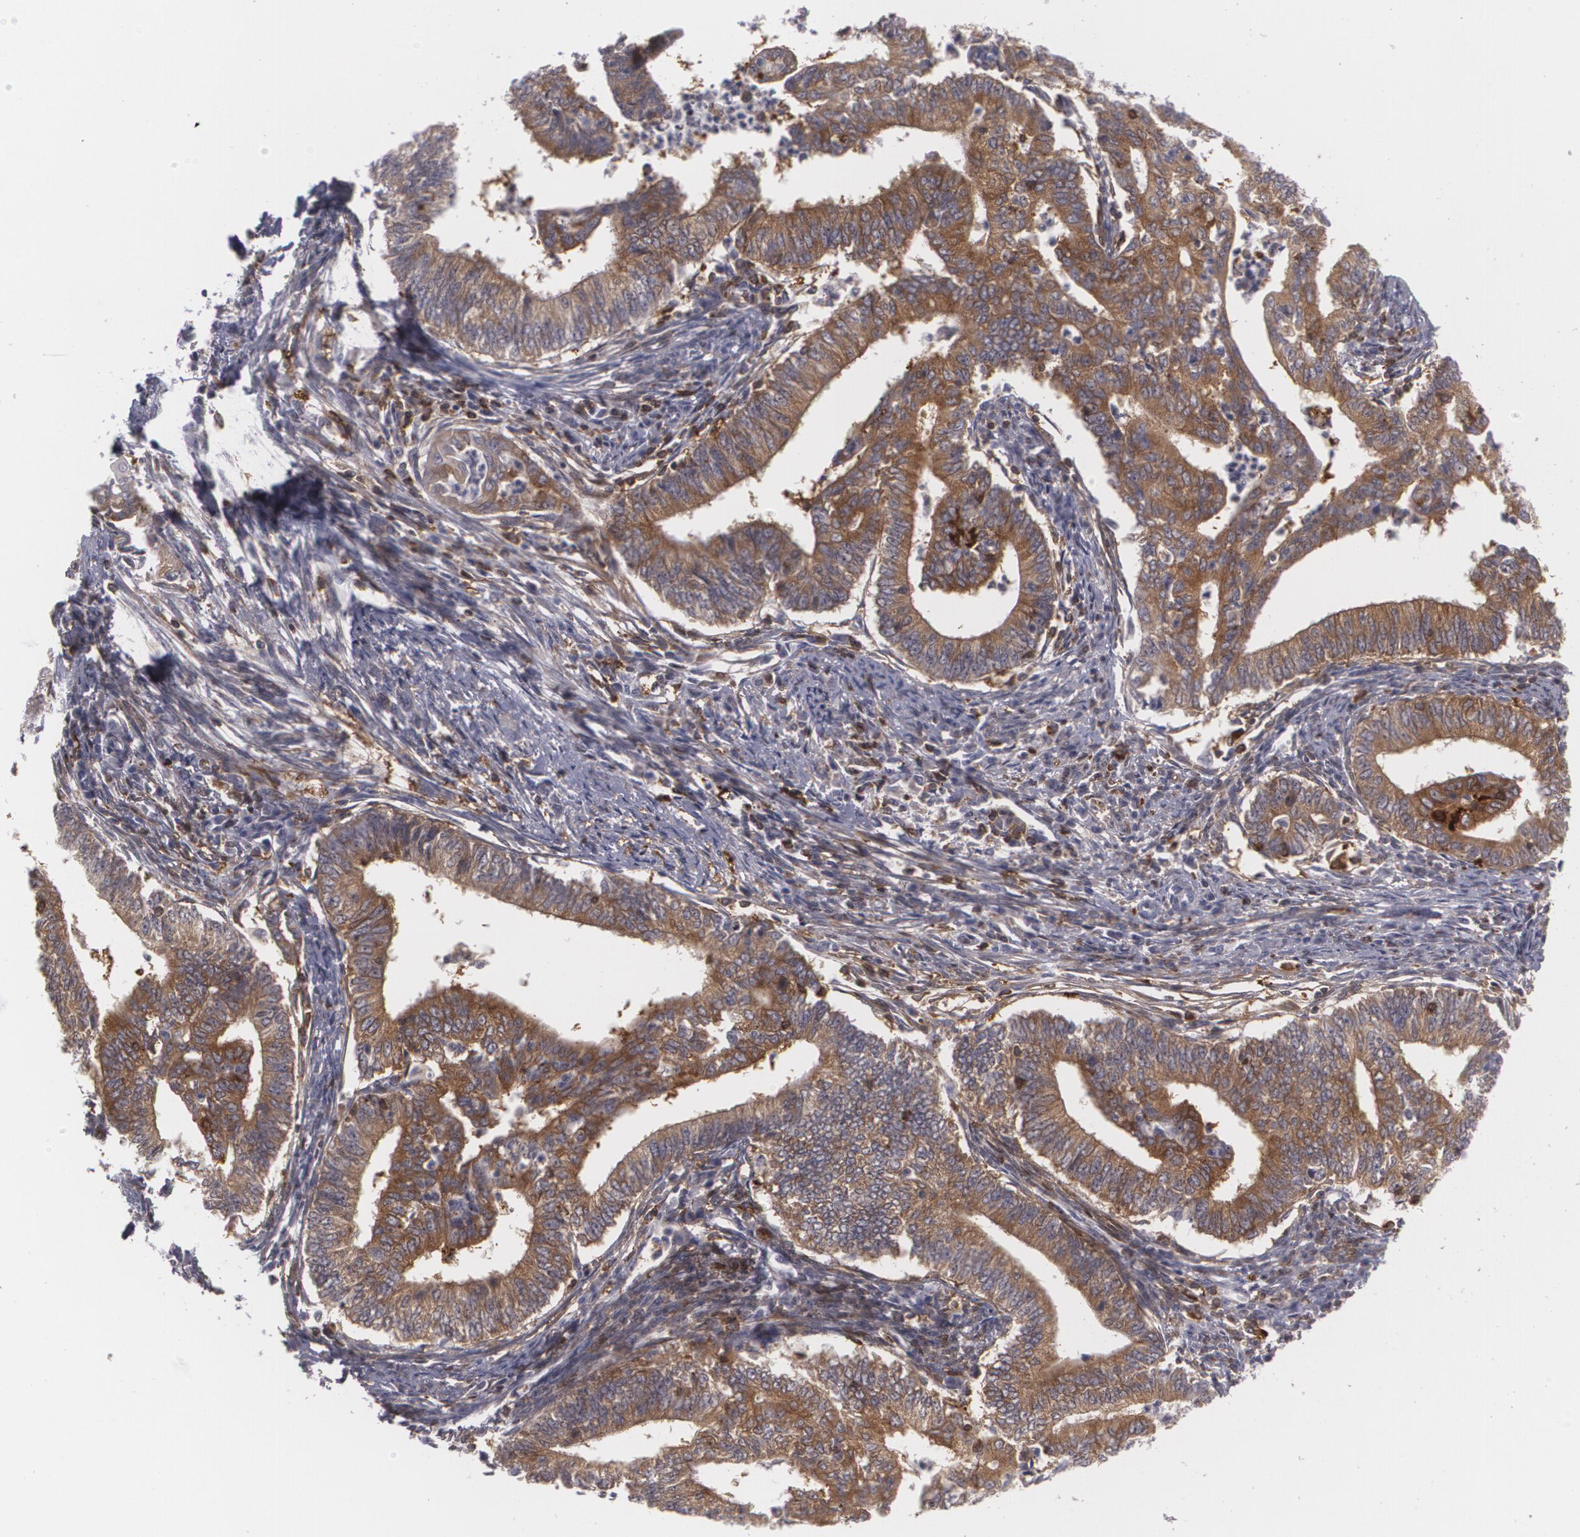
{"staining": {"intensity": "moderate", "quantity": ">75%", "location": "cytoplasmic/membranous"}, "tissue": "endometrial cancer", "cell_type": "Tumor cells", "image_type": "cancer", "snomed": [{"axis": "morphology", "description": "Adenocarcinoma, NOS"}, {"axis": "topography", "description": "Endometrium"}], "caption": "Adenocarcinoma (endometrial) tissue displays moderate cytoplasmic/membranous expression in approximately >75% of tumor cells (DAB (3,3'-diaminobenzidine) = brown stain, brightfield microscopy at high magnification).", "gene": "BIN1", "patient": {"sex": "female", "age": 66}}